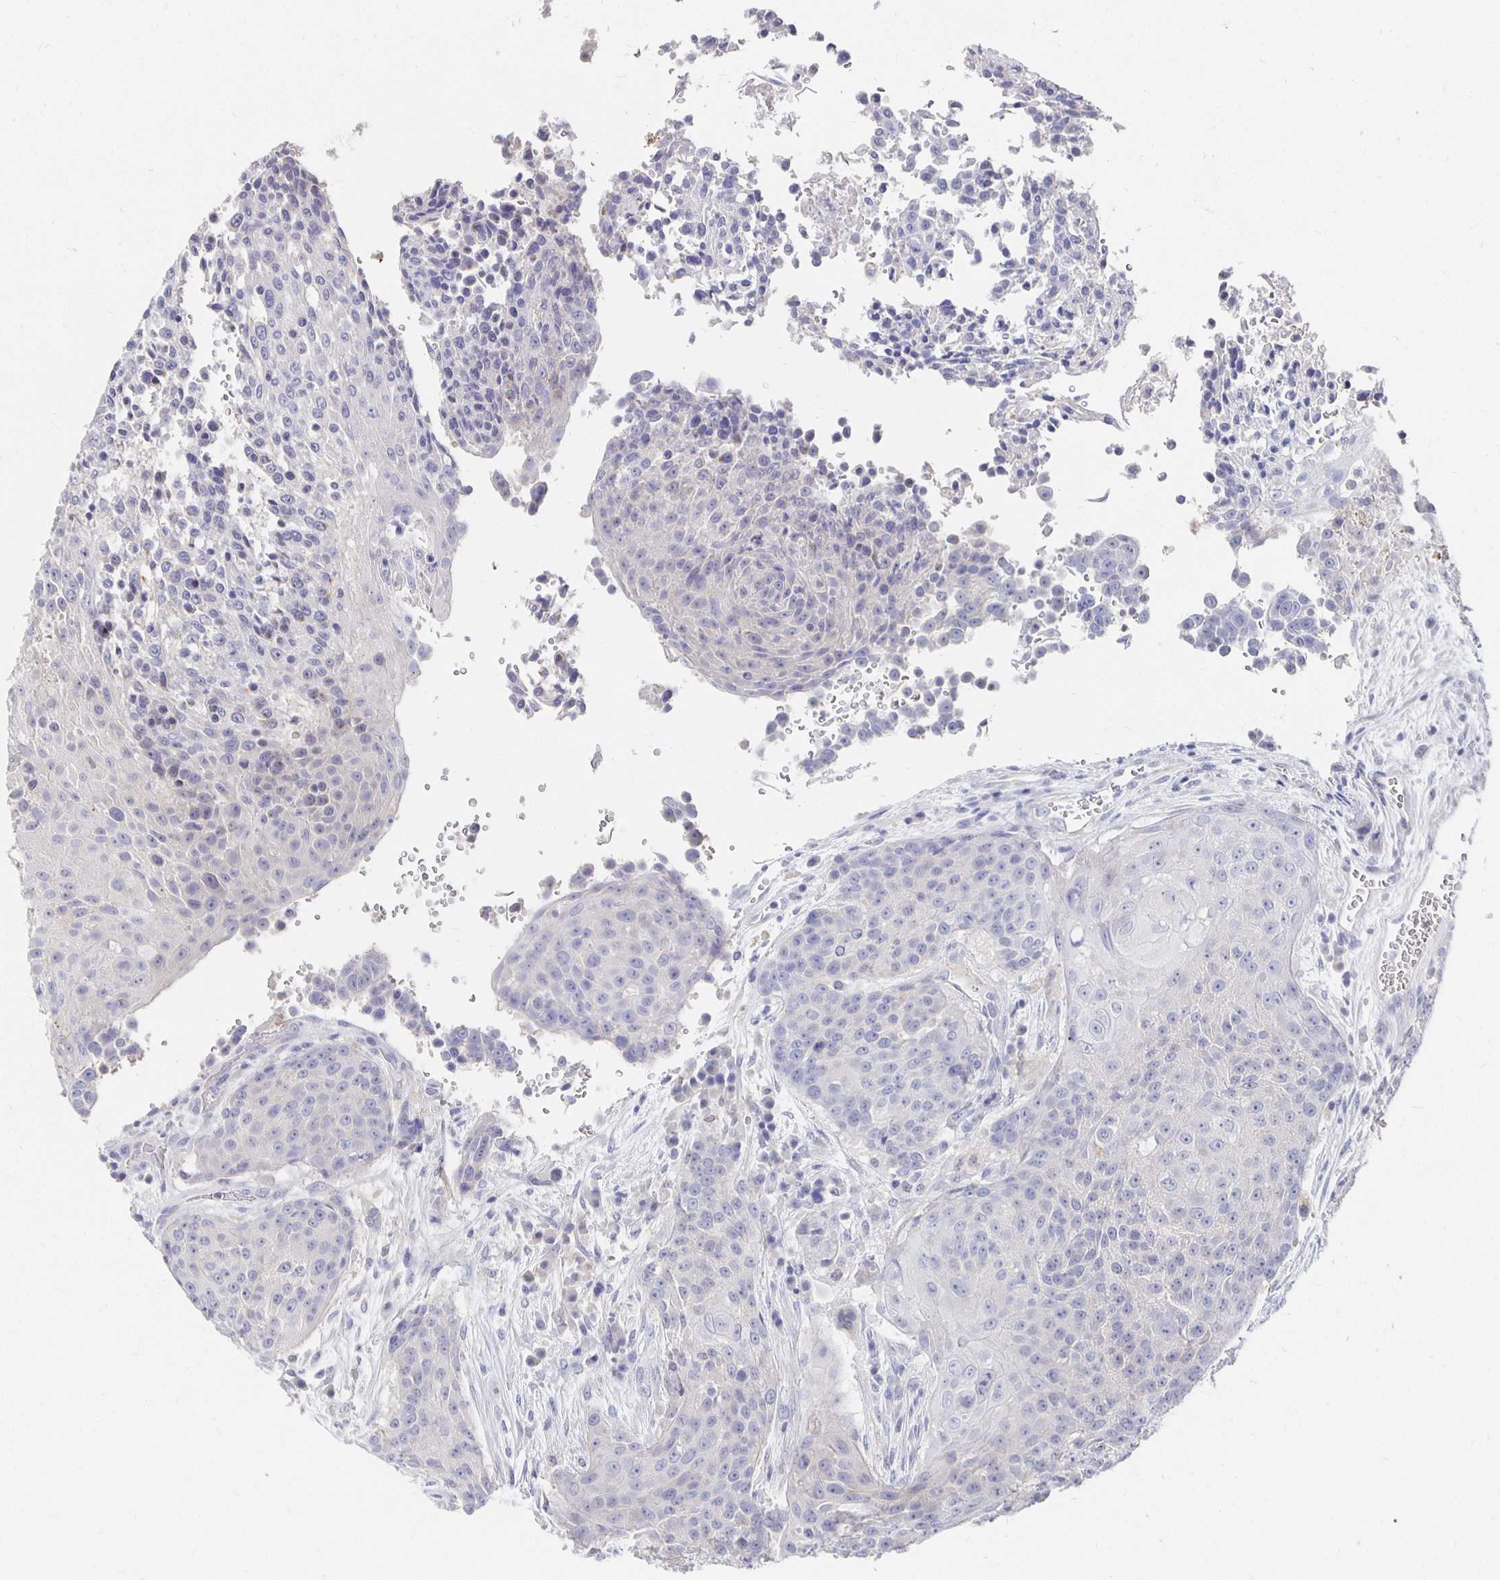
{"staining": {"intensity": "negative", "quantity": "none", "location": "none"}, "tissue": "urothelial cancer", "cell_type": "Tumor cells", "image_type": "cancer", "snomed": [{"axis": "morphology", "description": "Urothelial carcinoma, High grade"}, {"axis": "topography", "description": "Urinary bladder"}], "caption": "There is no significant positivity in tumor cells of urothelial carcinoma (high-grade).", "gene": "FKRP", "patient": {"sex": "female", "age": 63}}